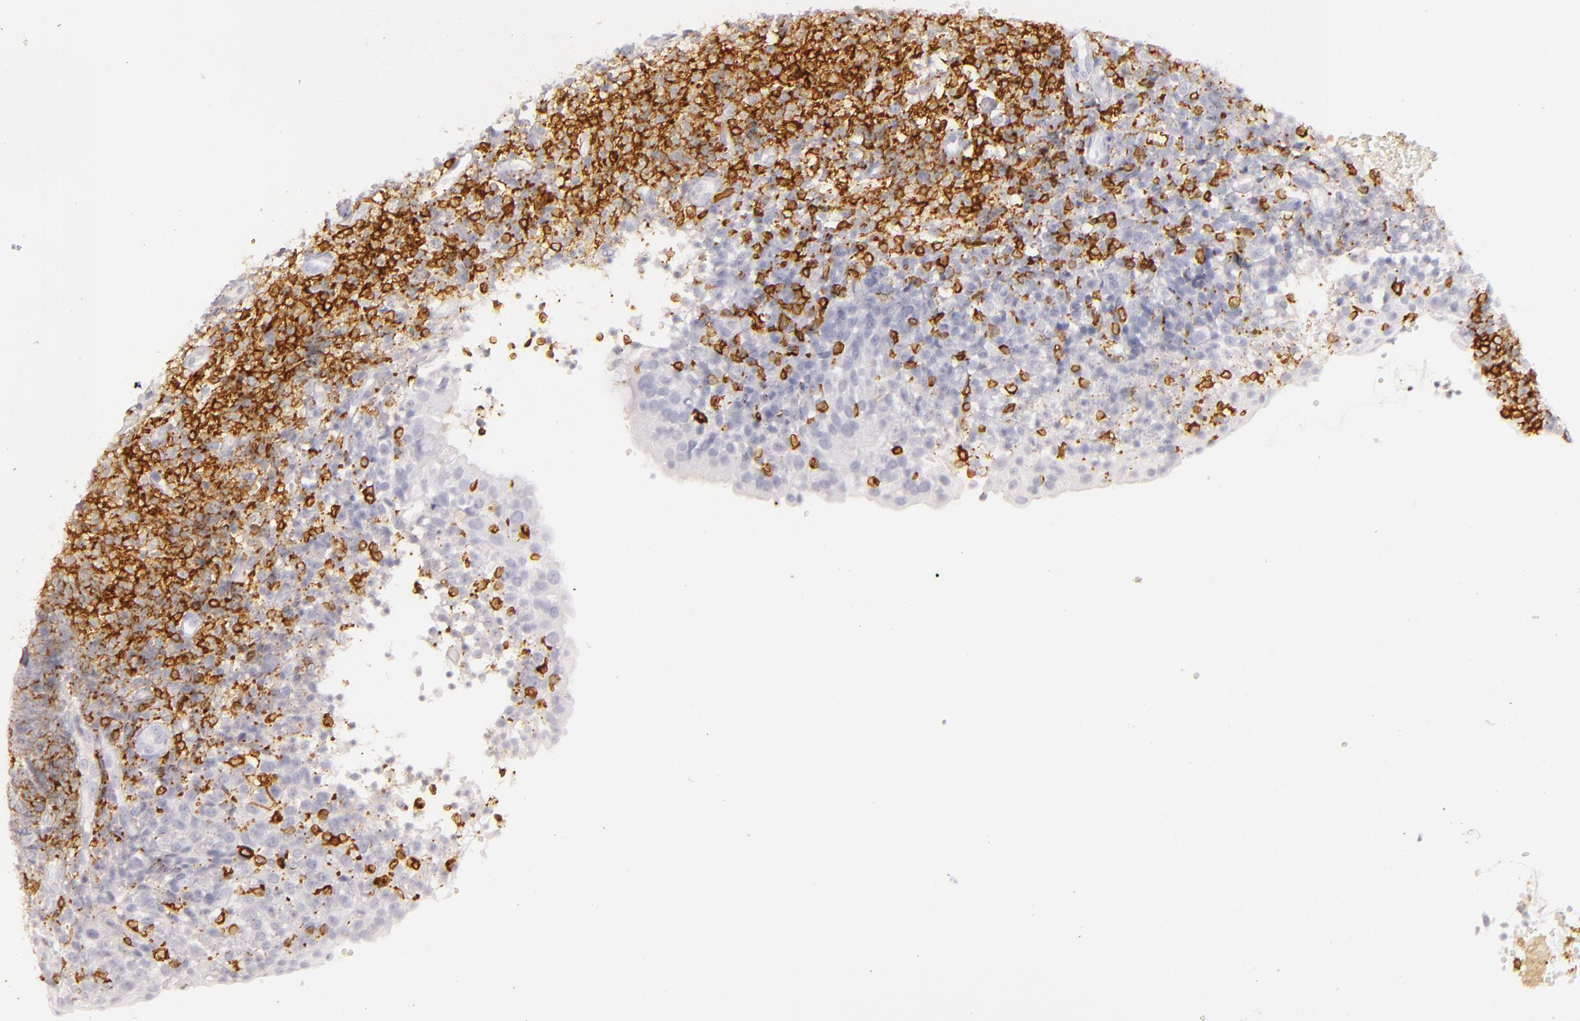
{"staining": {"intensity": "strong", "quantity": "25%-75%", "location": "cytoplasmic/membranous"}, "tissue": "tonsil", "cell_type": "Germinal center cells", "image_type": "normal", "snomed": [{"axis": "morphology", "description": "Normal tissue, NOS"}, {"axis": "topography", "description": "Tonsil"}], "caption": "Immunohistochemistry histopathology image of unremarkable tonsil: tonsil stained using IHC demonstrates high levels of strong protein expression localized specifically in the cytoplasmic/membranous of germinal center cells, appearing as a cytoplasmic/membranous brown color.", "gene": "LAT", "patient": {"sex": "female", "age": 40}}